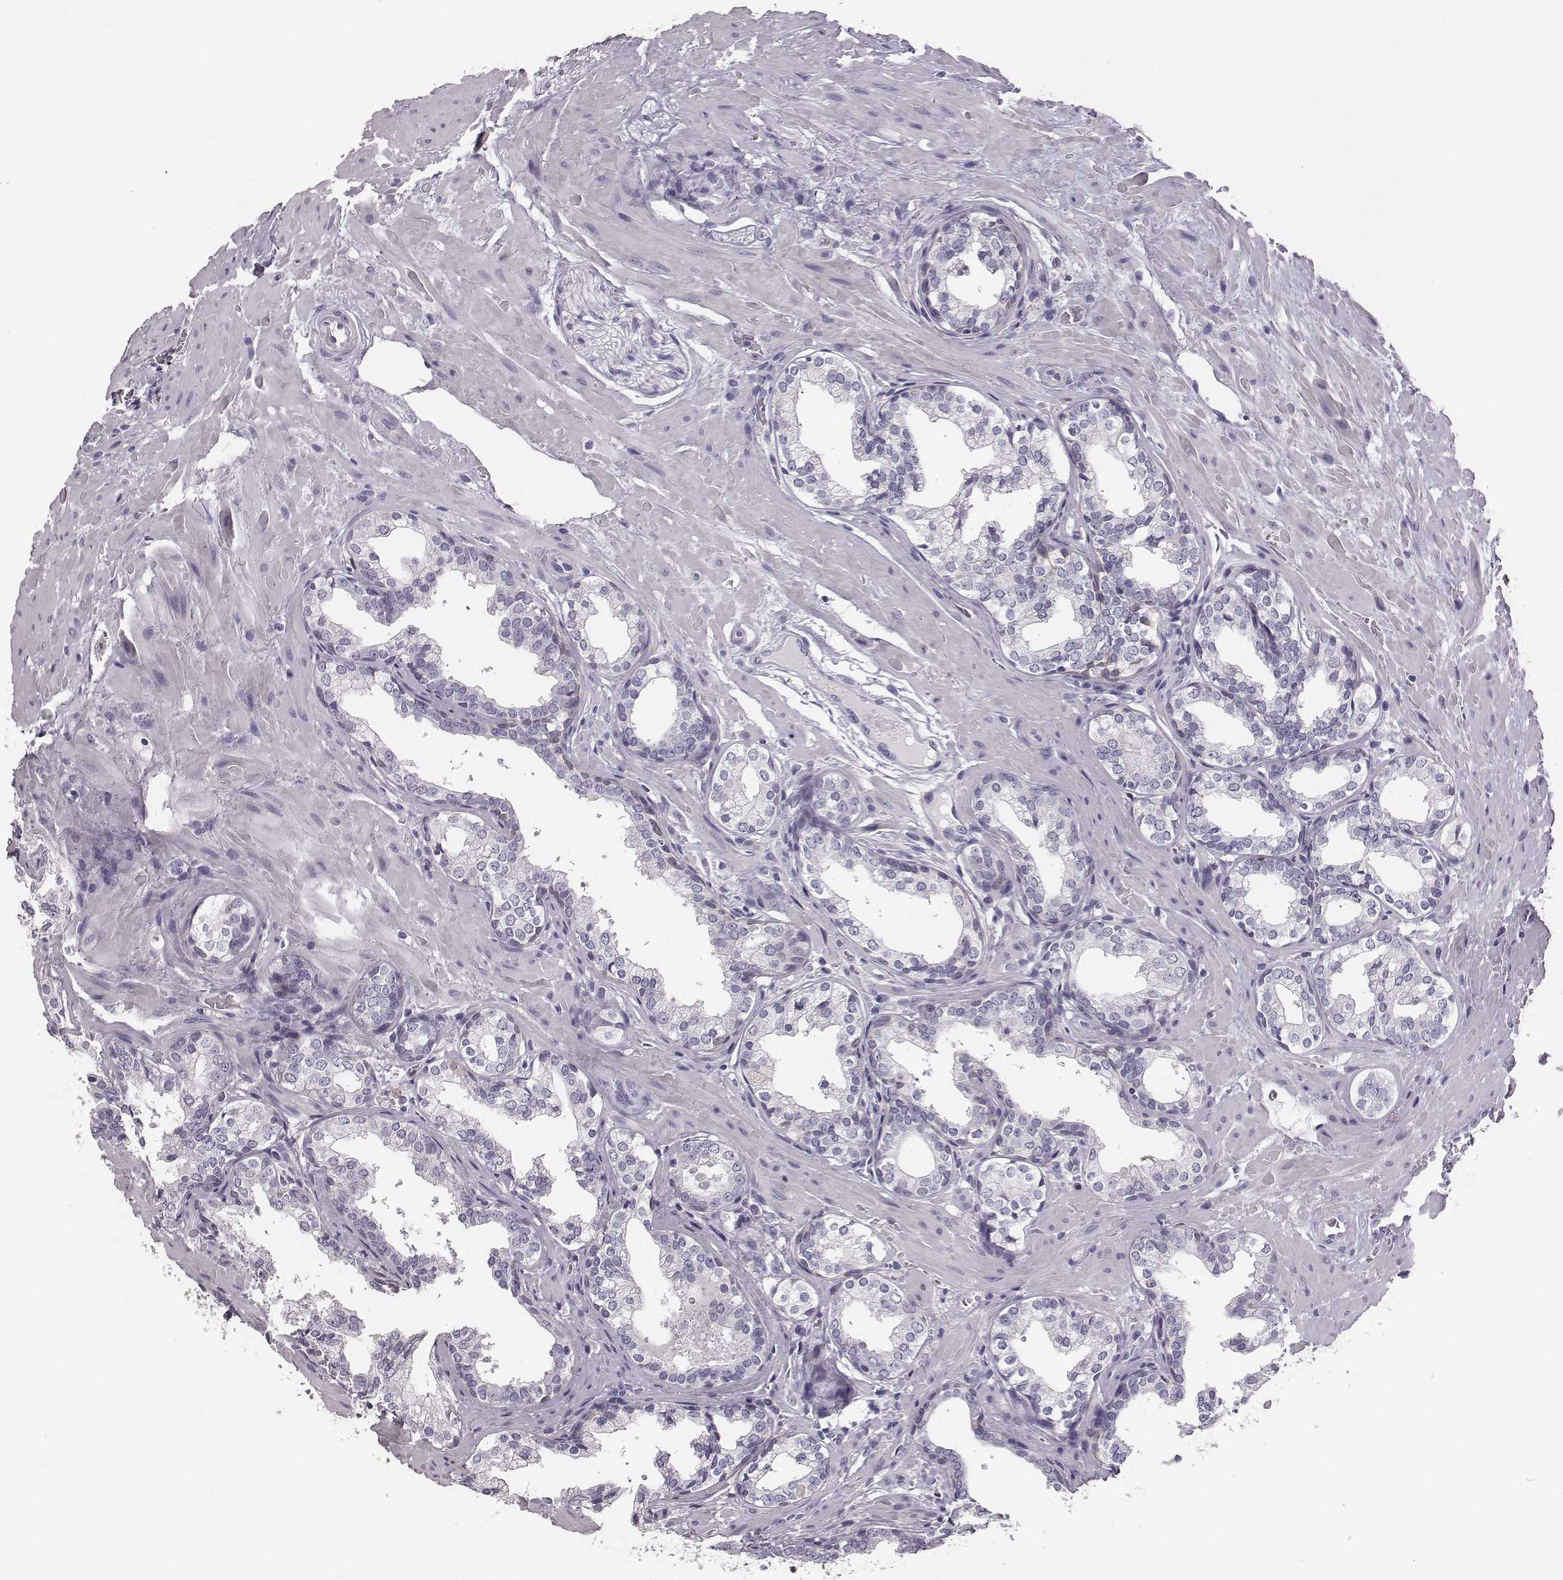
{"staining": {"intensity": "negative", "quantity": "none", "location": "none"}, "tissue": "prostate cancer", "cell_type": "Tumor cells", "image_type": "cancer", "snomed": [{"axis": "morphology", "description": "Adenocarcinoma, NOS"}, {"axis": "topography", "description": "Prostate"}], "caption": "DAB (3,3'-diaminobenzidine) immunohistochemical staining of human prostate cancer reveals no significant expression in tumor cells.", "gene": "GUCA1A", "patient": {"sex": "male", "age": 66}}